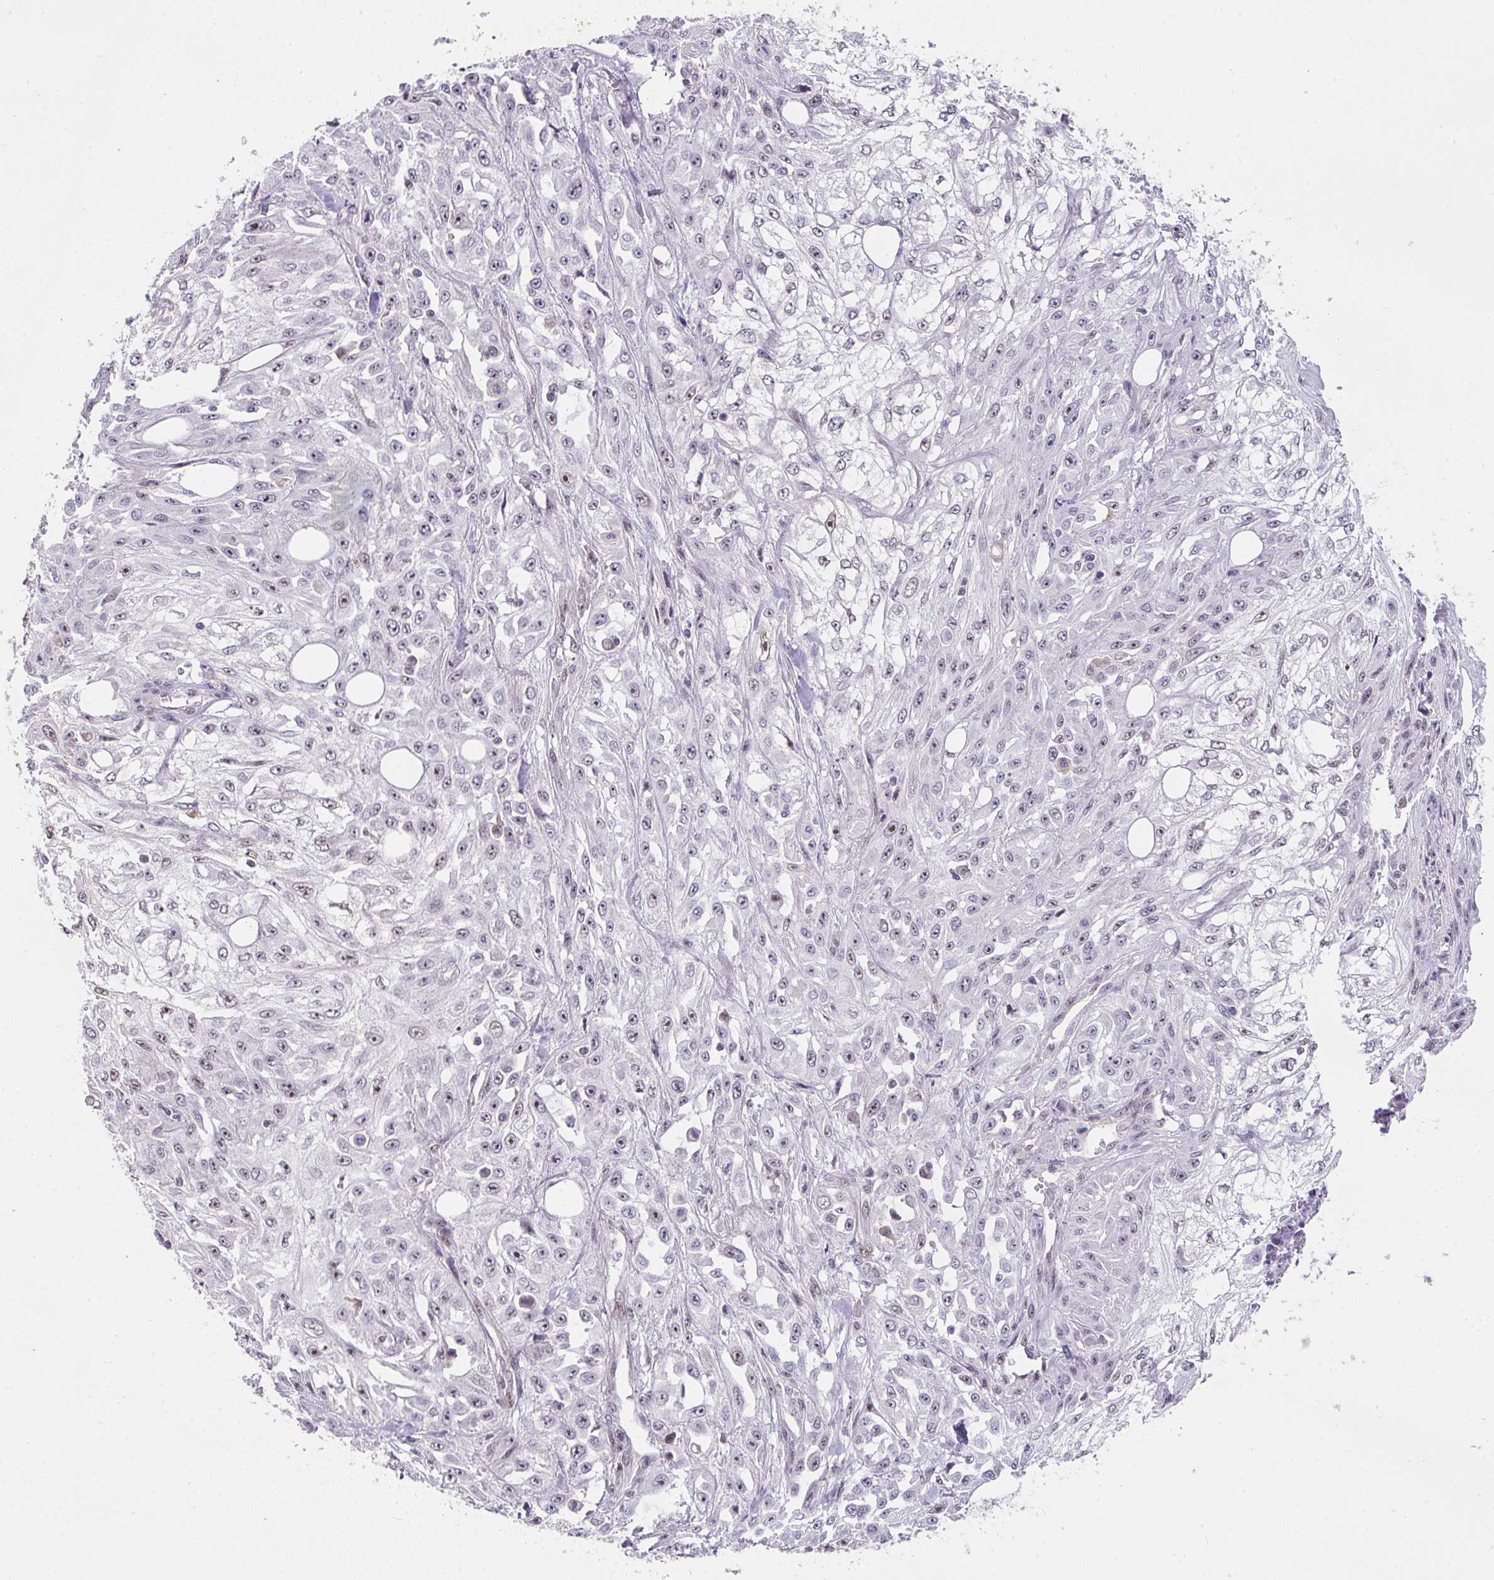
{"staining": {"intensity": "weak", "quantity": "25%-75%", "location": "nuclear"}, "tissue": "skin cancer", "cell_type": "Tumor cells", "image_type": "cancer", "snomed": [{"axis": "morphology", "description": "Squamous cell carcinoma, NOS"}, {"axis": "morphology", "description": "Squamous cell carcinoma, metastatic, NOS"}, {"axis": "topography", "description": "Skin"}, {"axis": "topography", "description": "Lymph node"}], "caption": "Immunohistochemistry histopathology image of skin metastatic squamous cell carcinoma stained for a protein (brown), which shows low levels of weak nuclear positivity in about 25%-75% of tumor cells.", "gene": "RBBP6", "patient": {"sex": "male", "age": 75}}